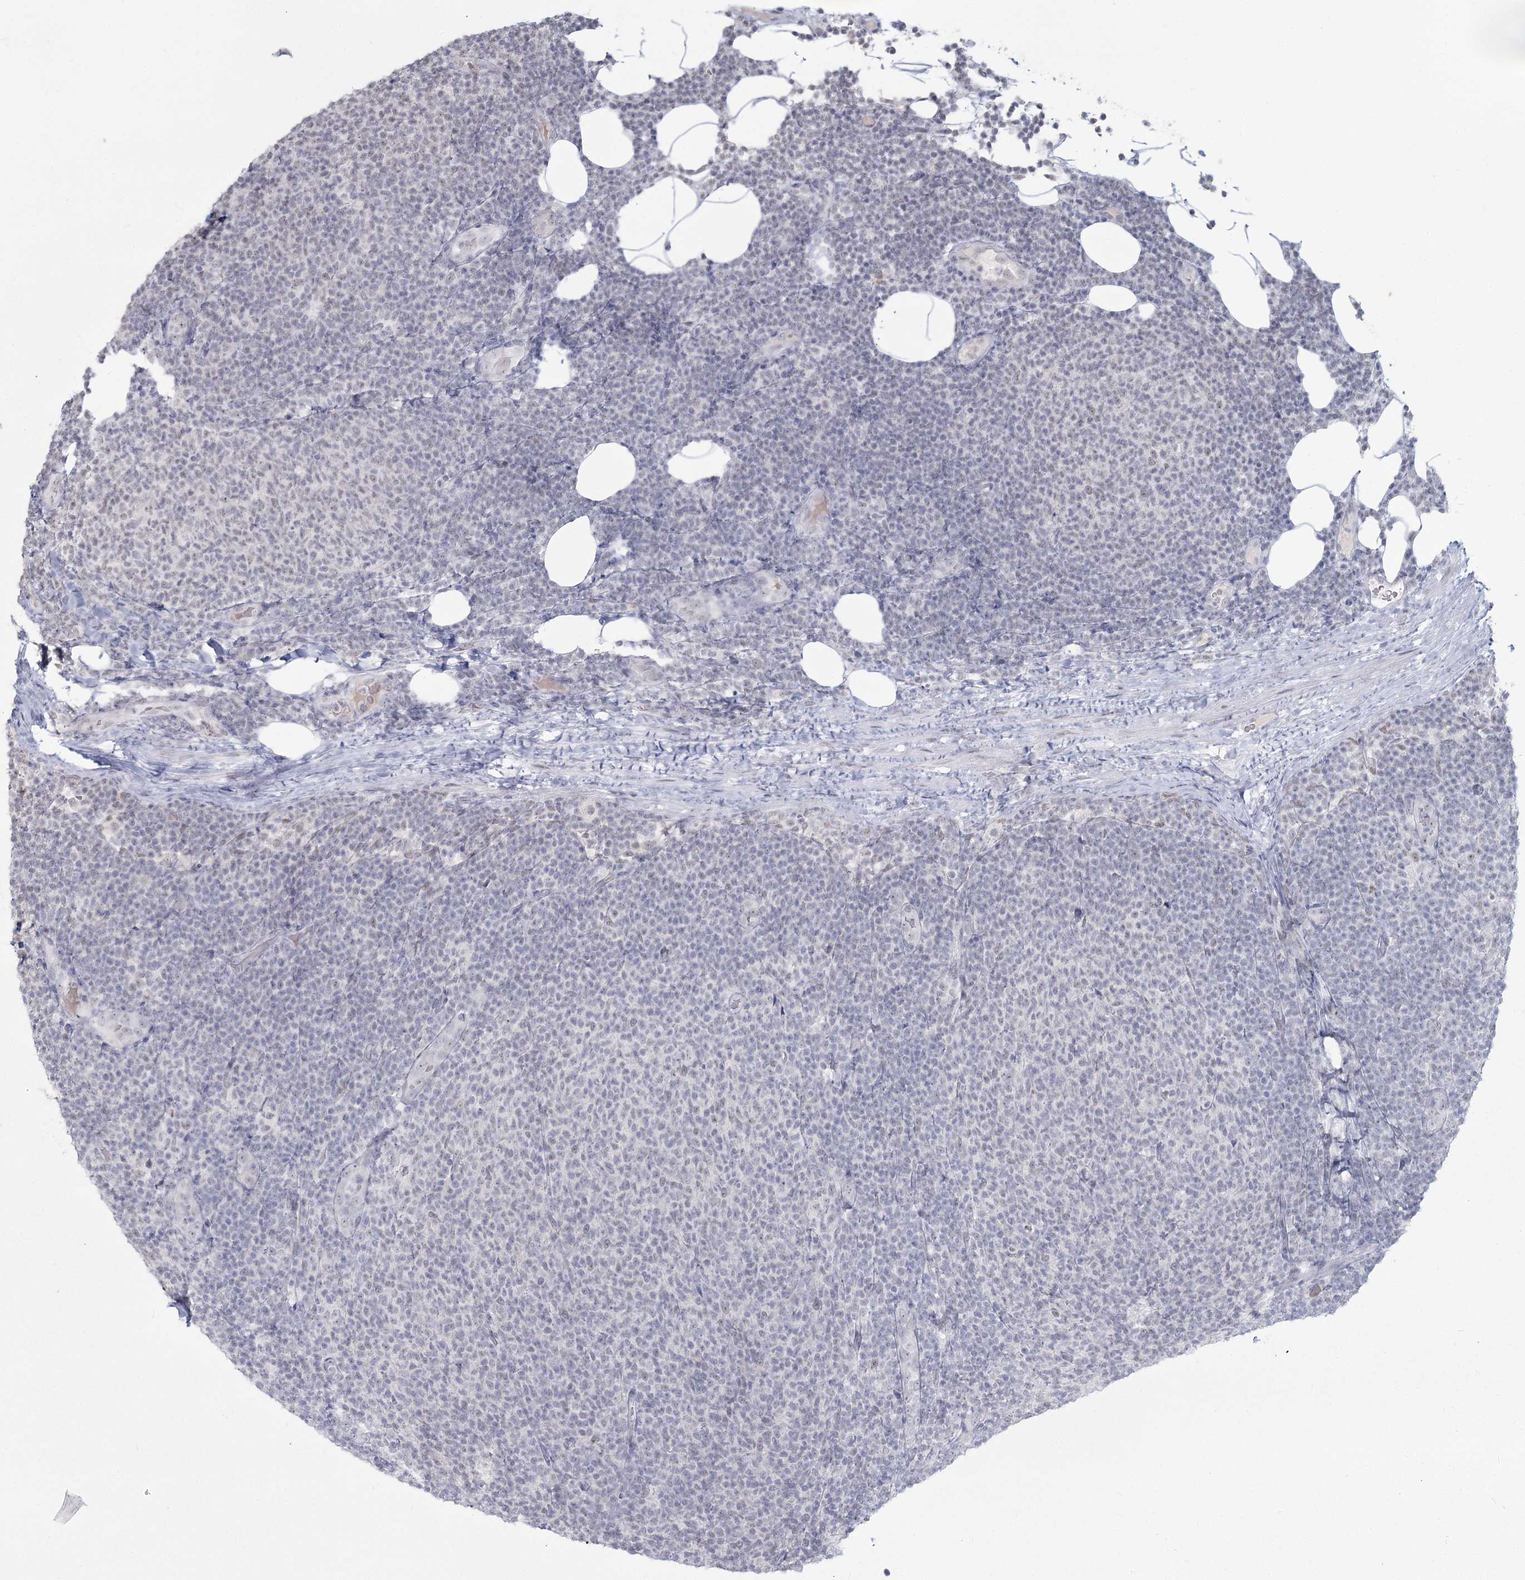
{"staining": {"intensity": "negative", "quantity": "none", "location": "none"}, "tissue": "lymphoma", "cell_type": "Tumor cells", "image_type": "cancer", "snomed": [{"axis": "morphology", "description": "Malignant lymphoma, non-Hodgkin's type, Low grade"}, {"axis": "topography", "description": "Lymph node"}], "caption": "The photomicrograph displays no significant positivity in tumor cells of malignant lymphoma, non-Hodgkin's type (low-grade). Brightfield microscopy of immunohistochemistry stained with DAB (brown) and hematoxylin (blue), captured at high magnification.", "gene": "LY6G5C", "patient": {"sex": "male", "age": 66}}